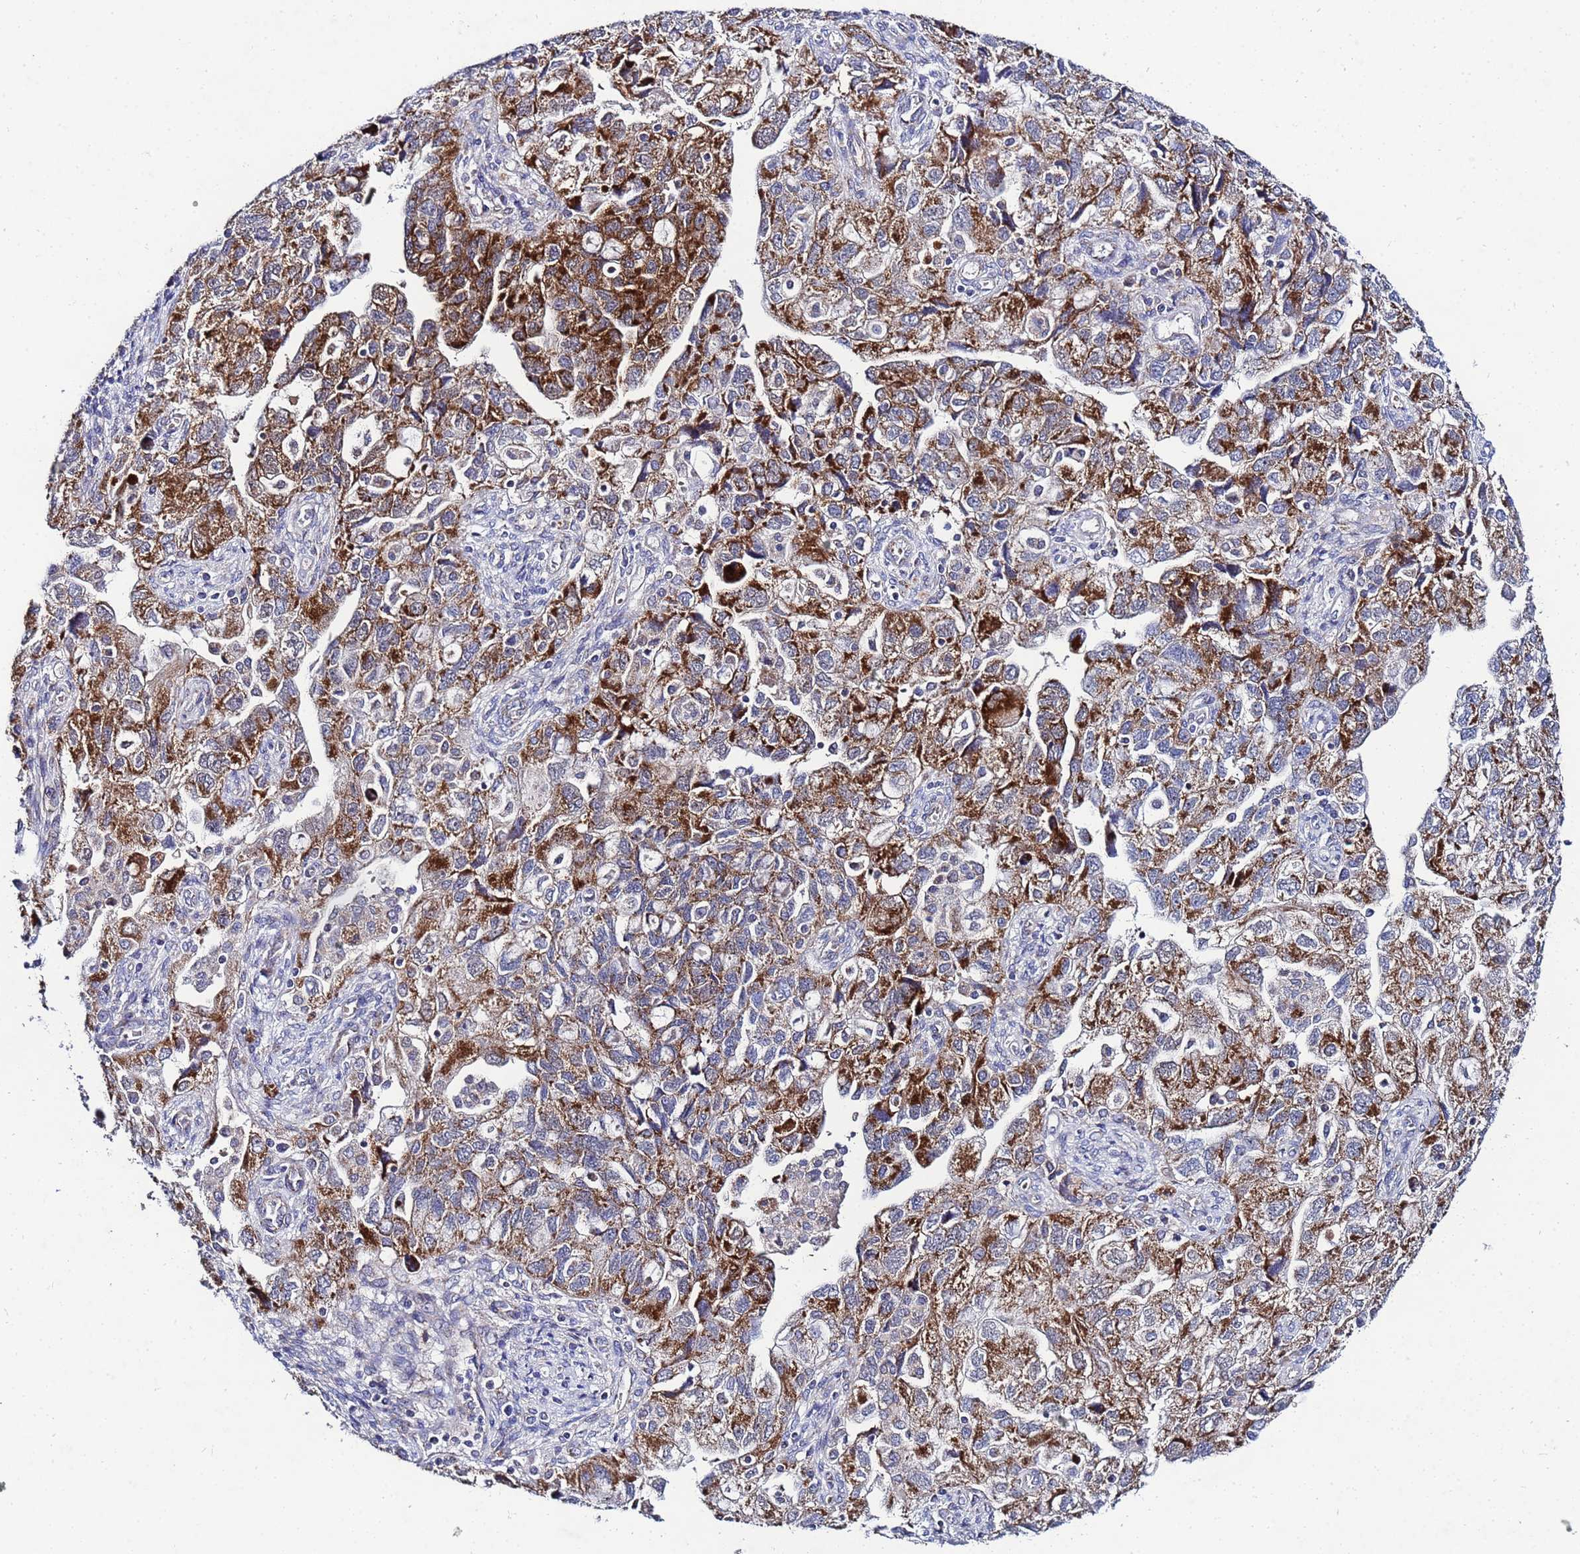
{"staining": {"intensity": "strong", "quantity": ">75%", "location": "cytoplasmic/membranous"}, "tissue": "ovarian cancer", "cell_type": "Tumor cells", "image_type": "cancer", "snomed": [{"axis": "morphology", "description": "Carcinoma, NOS"}, {"axis": "morphology", "description": "Cystadenocarcinoma, serous, NOS"}, {"axis": "topography", "description": "Ovary"}], "caption": "A histopathology image of ovarian cancer (serous cystadenocarcinoma) stained for a protein exhibits strong cytoplasmic/membranous brown staining in tumor cells. Using DAB (brown) and hematoxylin (blue) stains, captured at high magnification using brightfield microscopy.", "gene": "FAHD2A", "patient": {"sex": "female", "age": 69}}